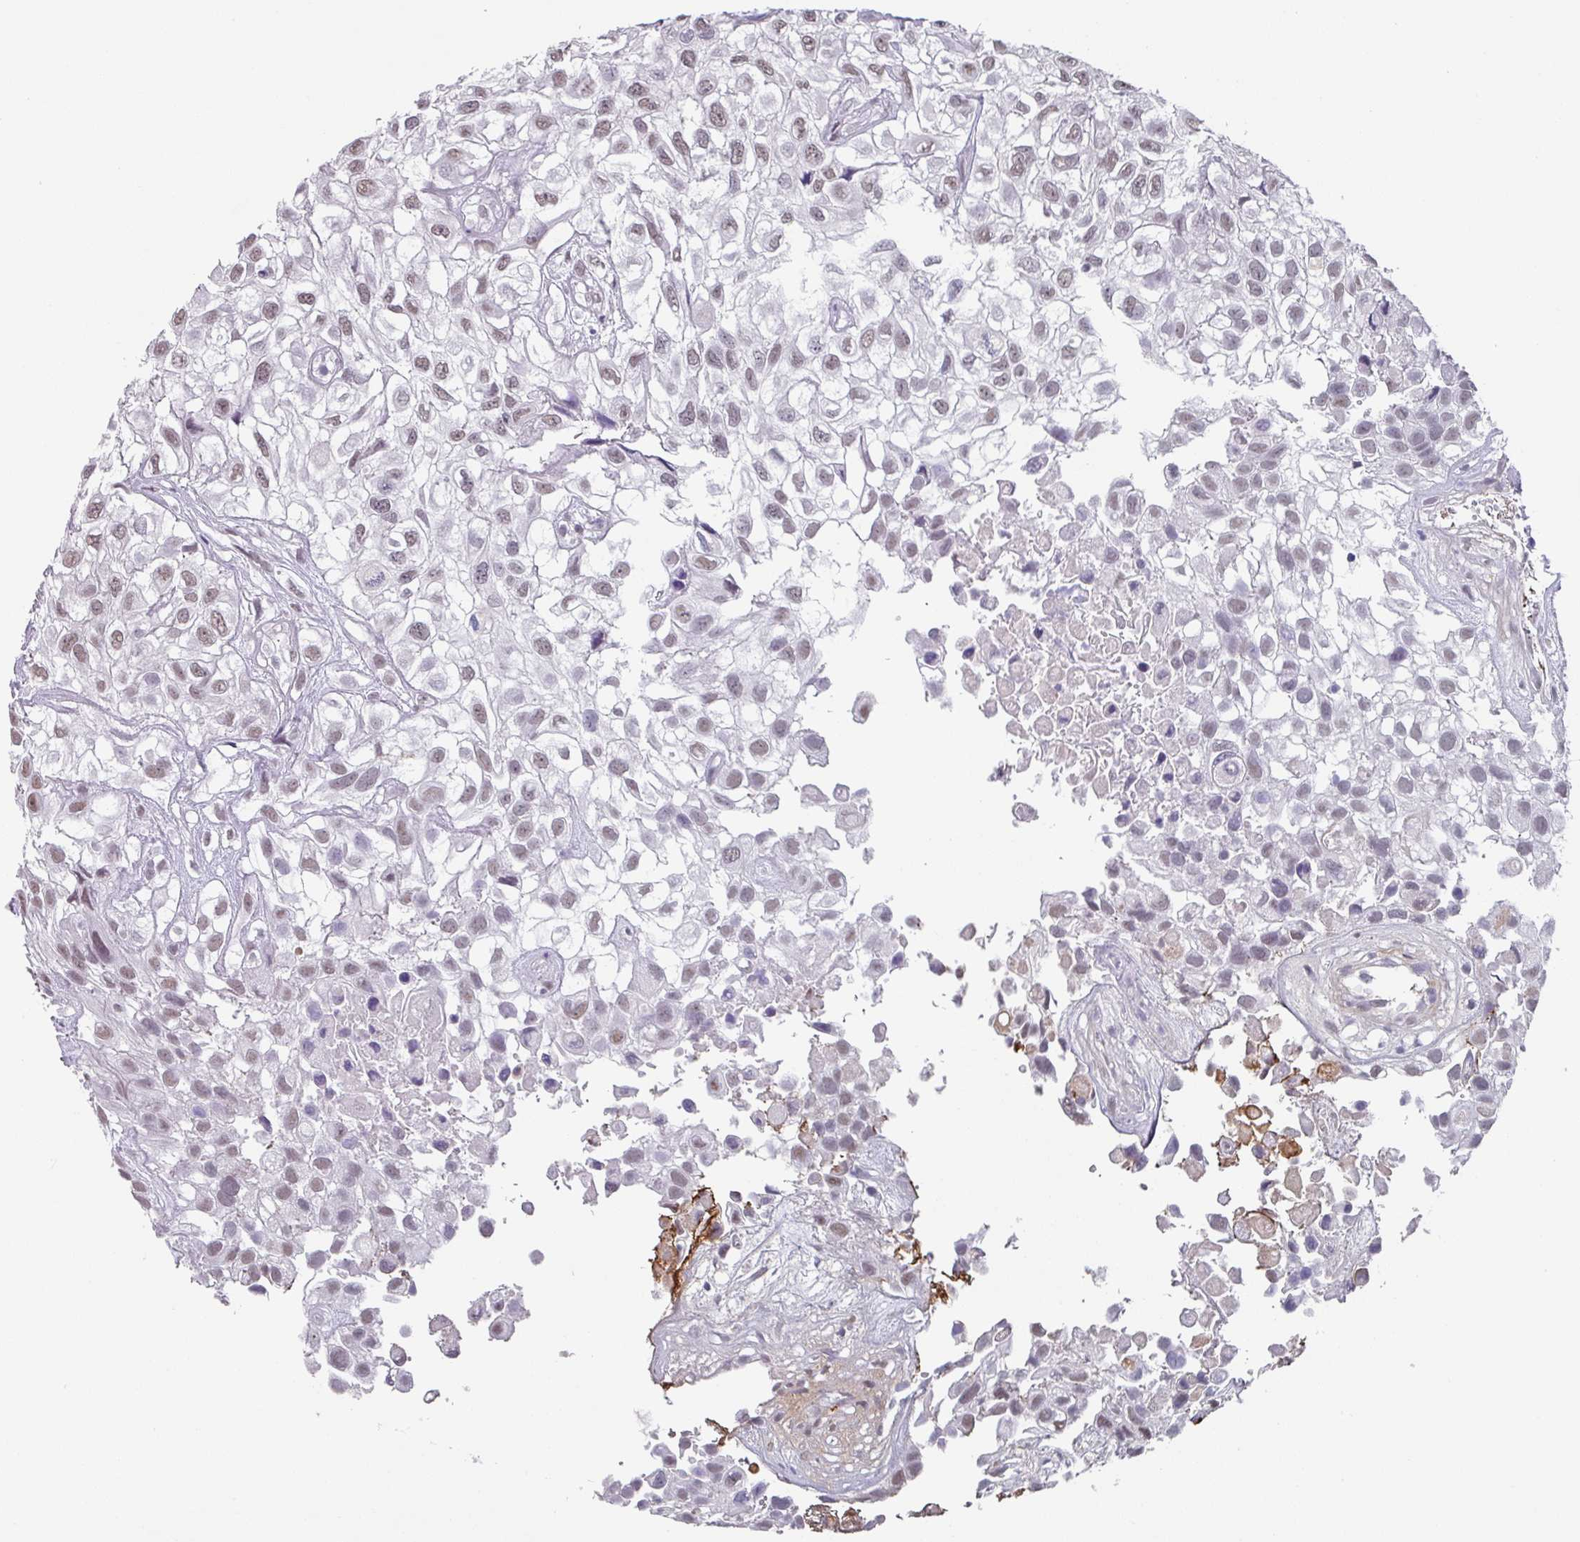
{"staining": {"intensity": "weak", "quantity": ">75%", "location": "nuclear"}, "tissue": "urothelial cancer", "cell_type": "Tumor cells", "image_type": "cancer", "snomed": [{"axis": "morphology", "description": "Urothelial carcinoma, High grade"}, {"axis": "topography", "description": "Urinary bladder"}], "caption": "Immunohistochemical staining of human urothelial cancer demonstrates low levels of weak nuclear protein positivity in approximately >75% of tumor cells.", "gene": "C1QB", "patient": {"sex": "male", "age": 56}}